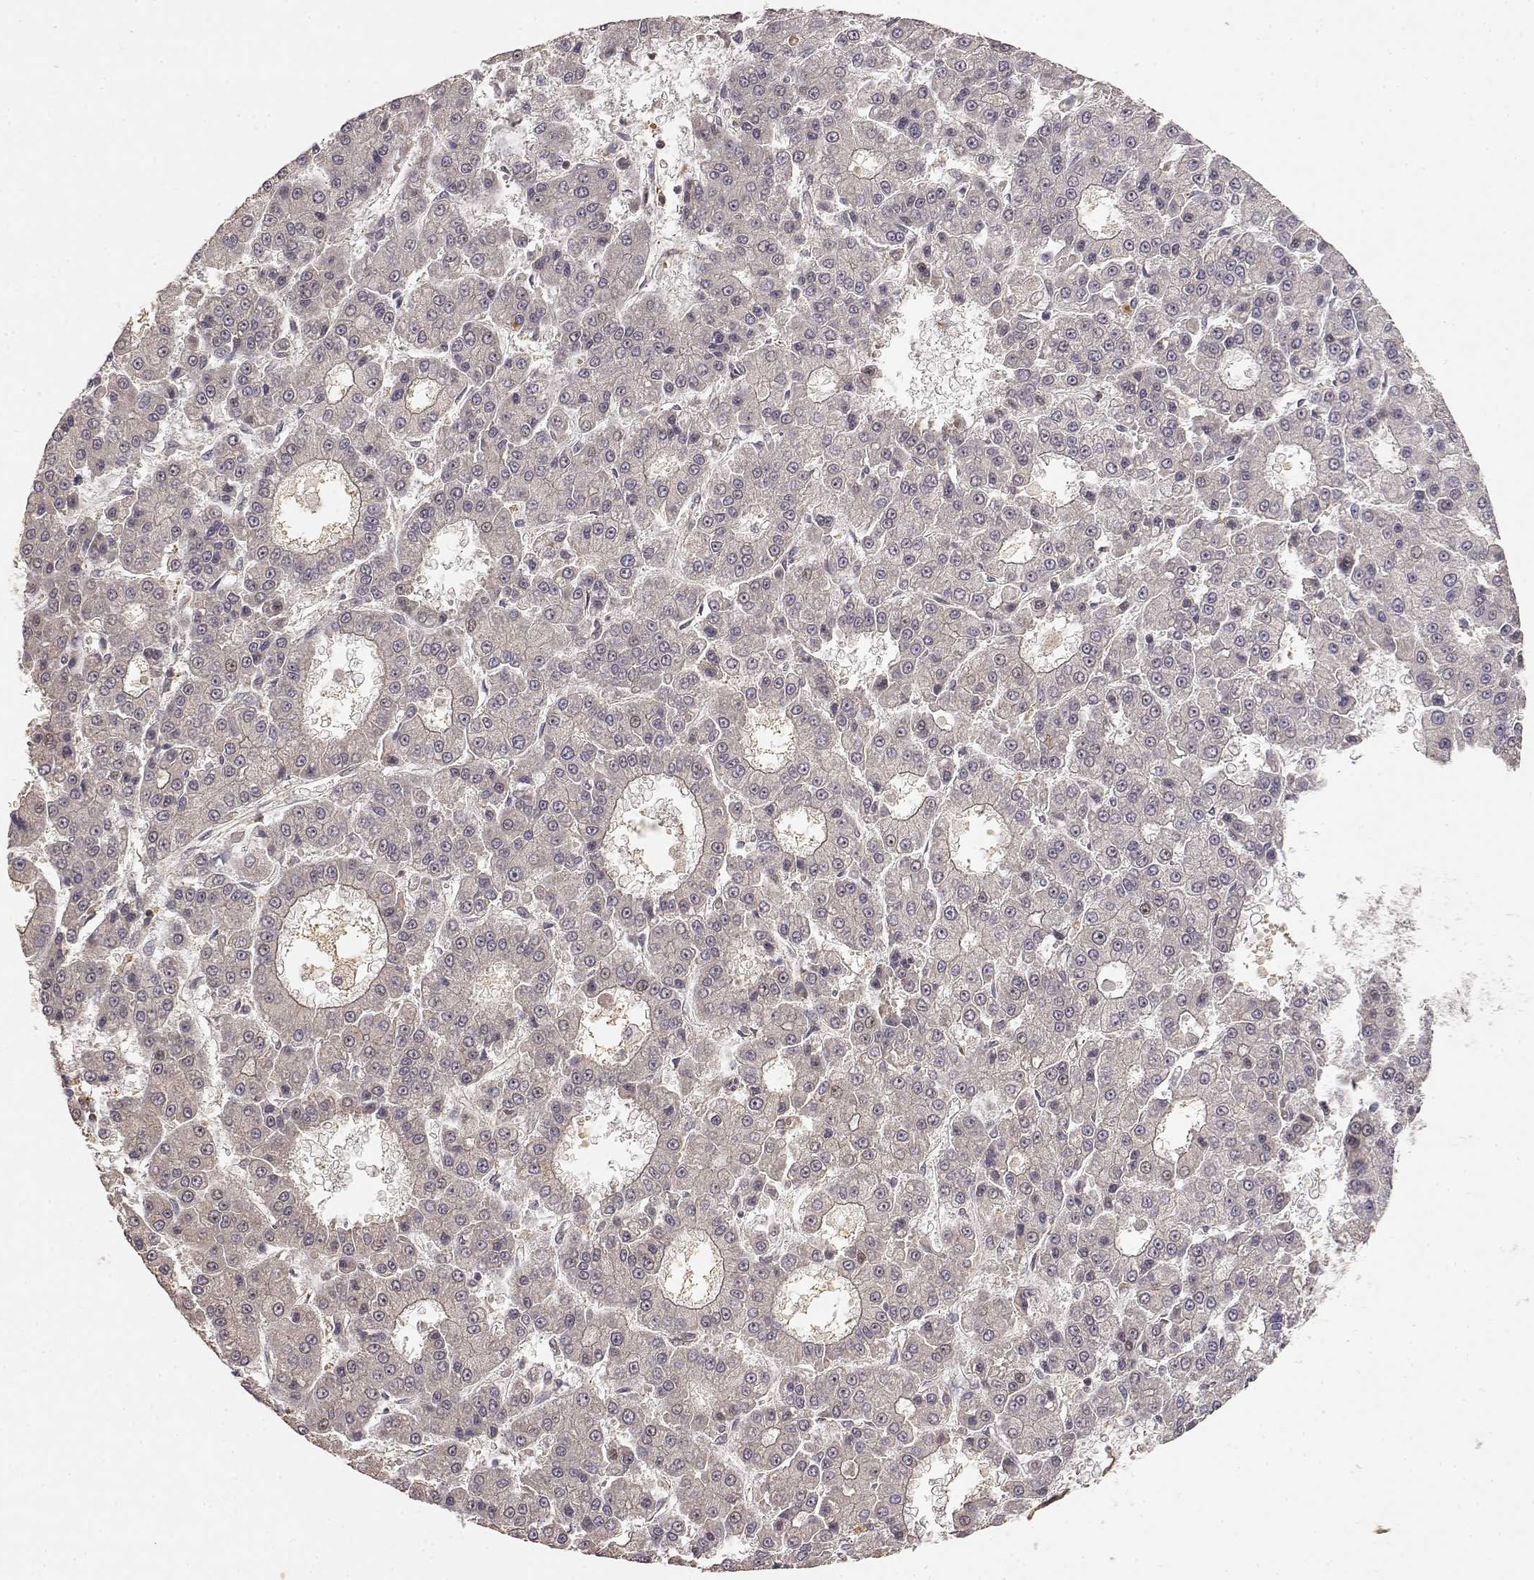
{"staining": {"intensity": "negative", "quantity": "none", "location": "none"}, "tissue": "liver cancer", "cell_type": "Tumor cells", "image_type": "cancer", "snomed": [{"axis": "morphology", "description": "Carcinoma, Hepatocellular, NOS"}, {"axis": "topography", "description": "Liver"}], "caption": "DAB (3,3'-diaminobenzidine) immunohistochemical staining of hepatocellular carcinoma (liver) displays no significant staining in tumor cells.", "gene": "PICK1", "patient": {"sex": "male", "age": 70}}